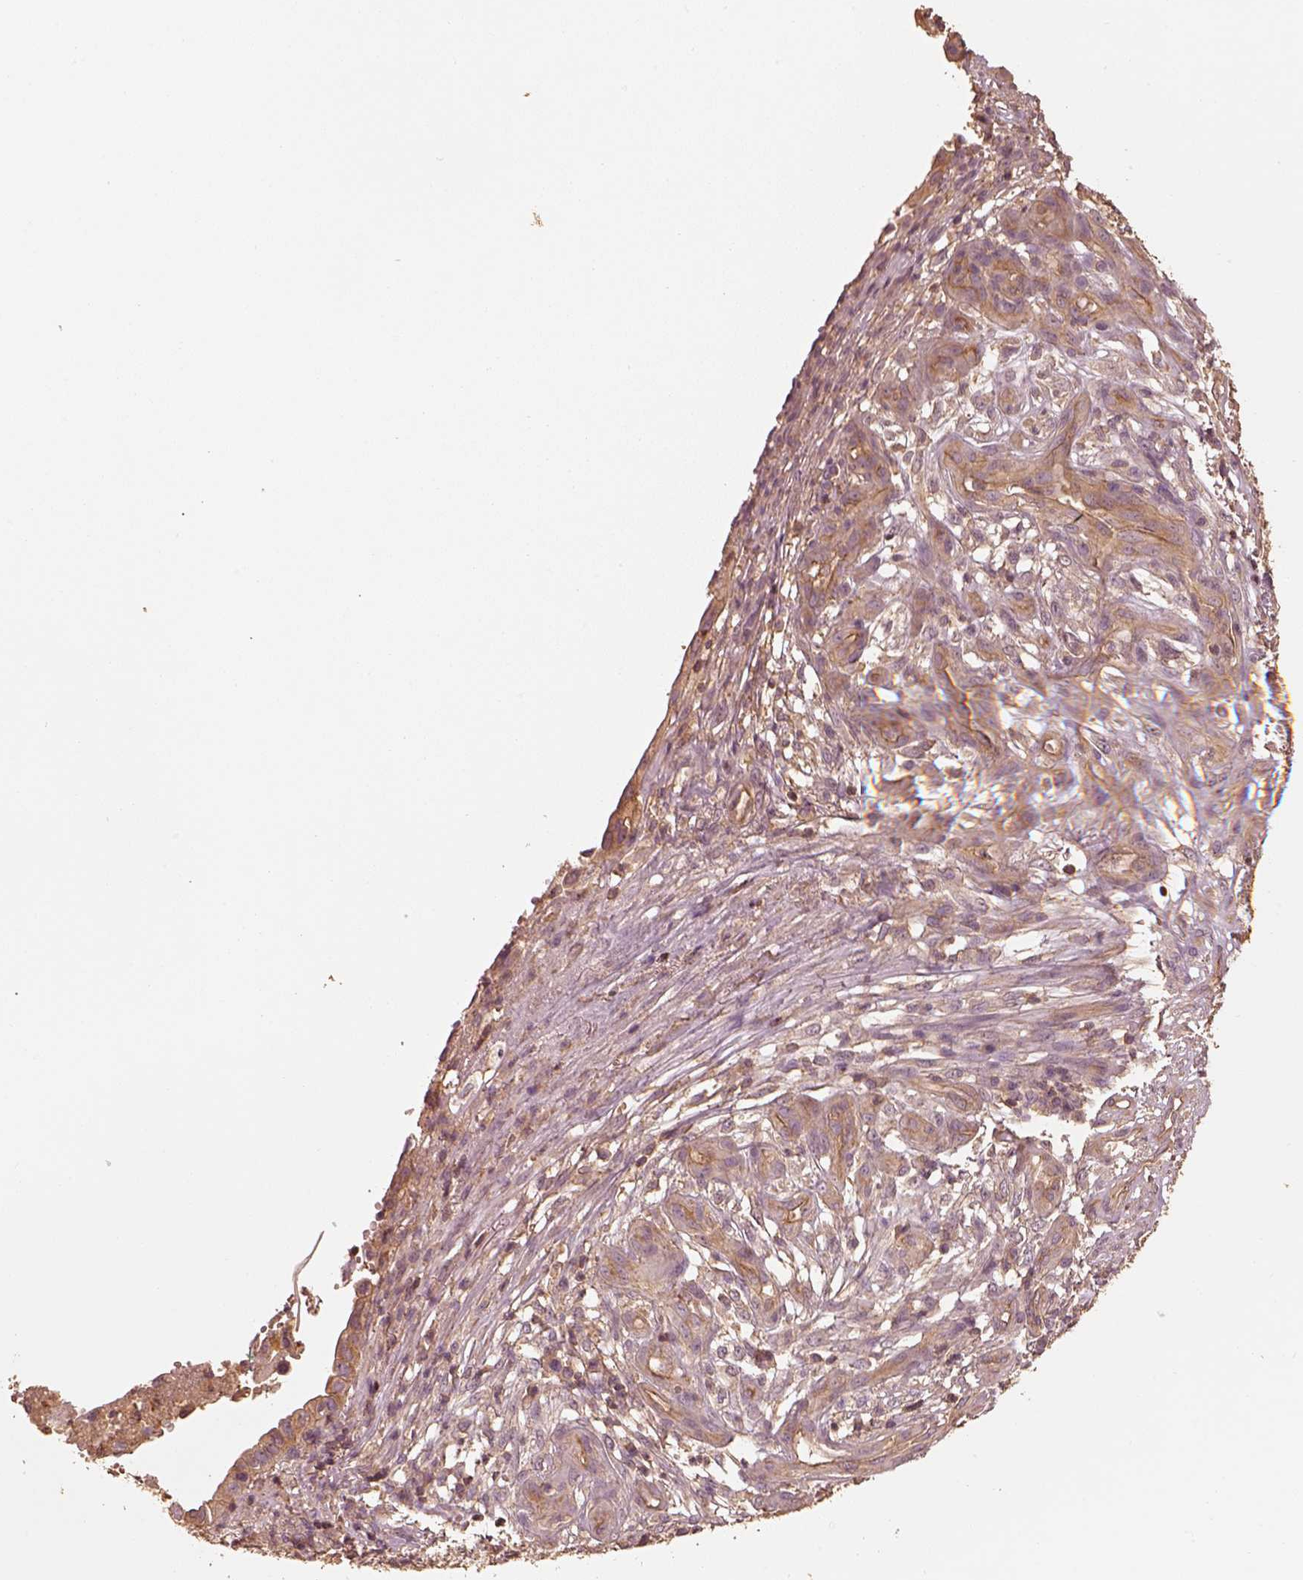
{"staining": {"intensity": "moderate", "quantity": "25%-75%", "location": "cytoplasmic/membranous"}, "tissue": "stomach cancer", "cell_type": "Tumor cells", "image_type": "cancer", "snomed": [{"axis": "morphology", "description": "Adenocarcinoma, NOS"}, {"axis": "topography", "description": "Stomach, upper"}], "caption": "Protein staining demonstrates moderate cytoplasmic/membranous expression in about 25%-75% of tumor cells in stomach adenocarcinoma. (brown staining indicates protein expression, while blue staining denotes nuclei).", "gene": "WDR7", "patient": {"sex": "female", "age": 67}}